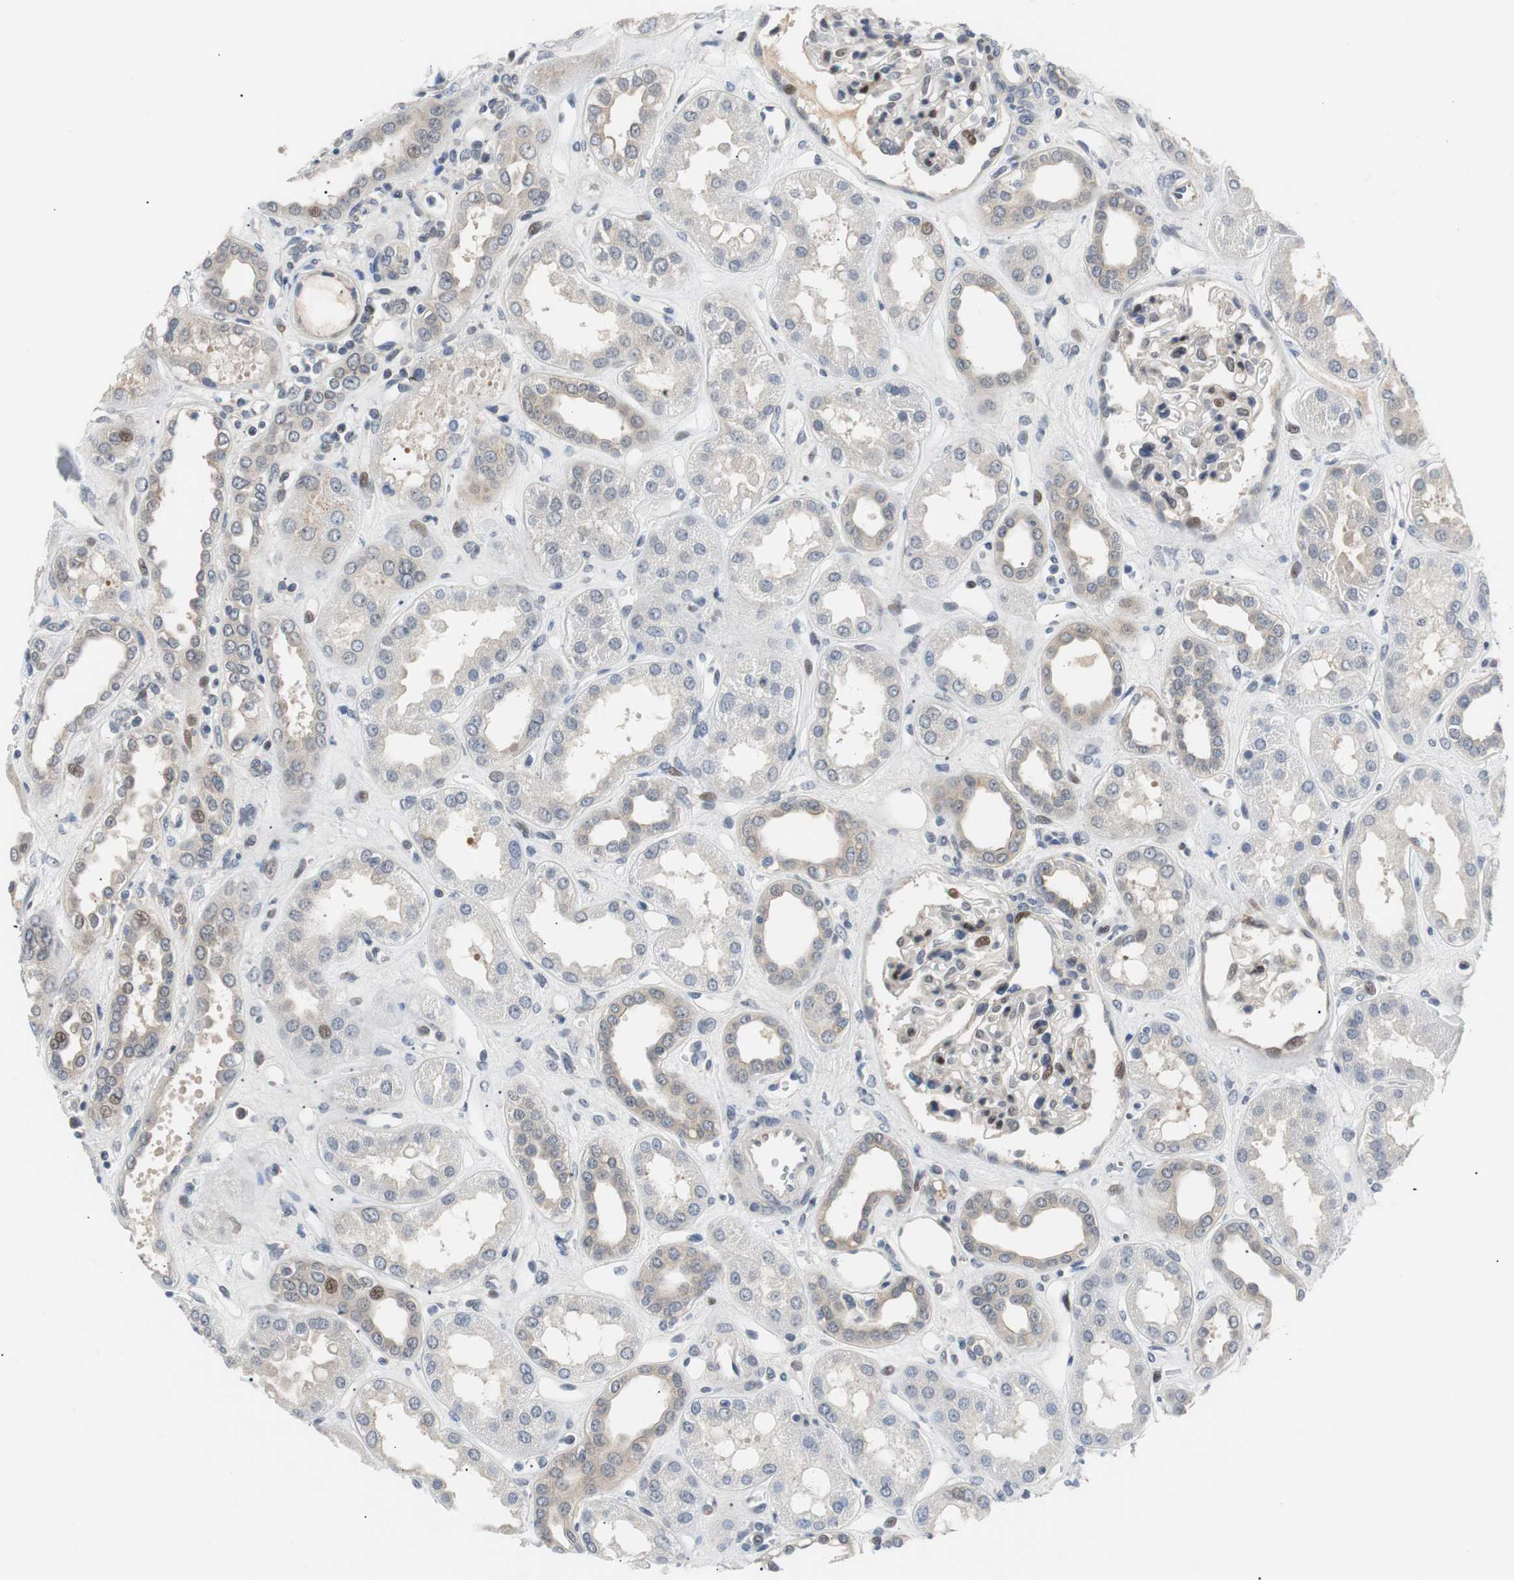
{"staining": {"intensity": "strong", "quantity": "<25%", "location": "nuclear"}, "tissue": "kidney", "cell_type": "Cells in glomeruli", "image_type": "normal", "snomed": [{"axis": "morphology", "description": "Normal tissue, NOS"}, {"axis": "topography", "description": "Kidney"}], "caption": "IHC photomicrograph of normal kidney: kidney stained using immunohistochemistry (IHC) exhibits medium levels of strong protein expression localized specifically in the nuclear of cells in glomeruli, appearing as a nuclear brown color.", "gene": "MAP2K4", "patient": {"sex": "male", "age": 59}}